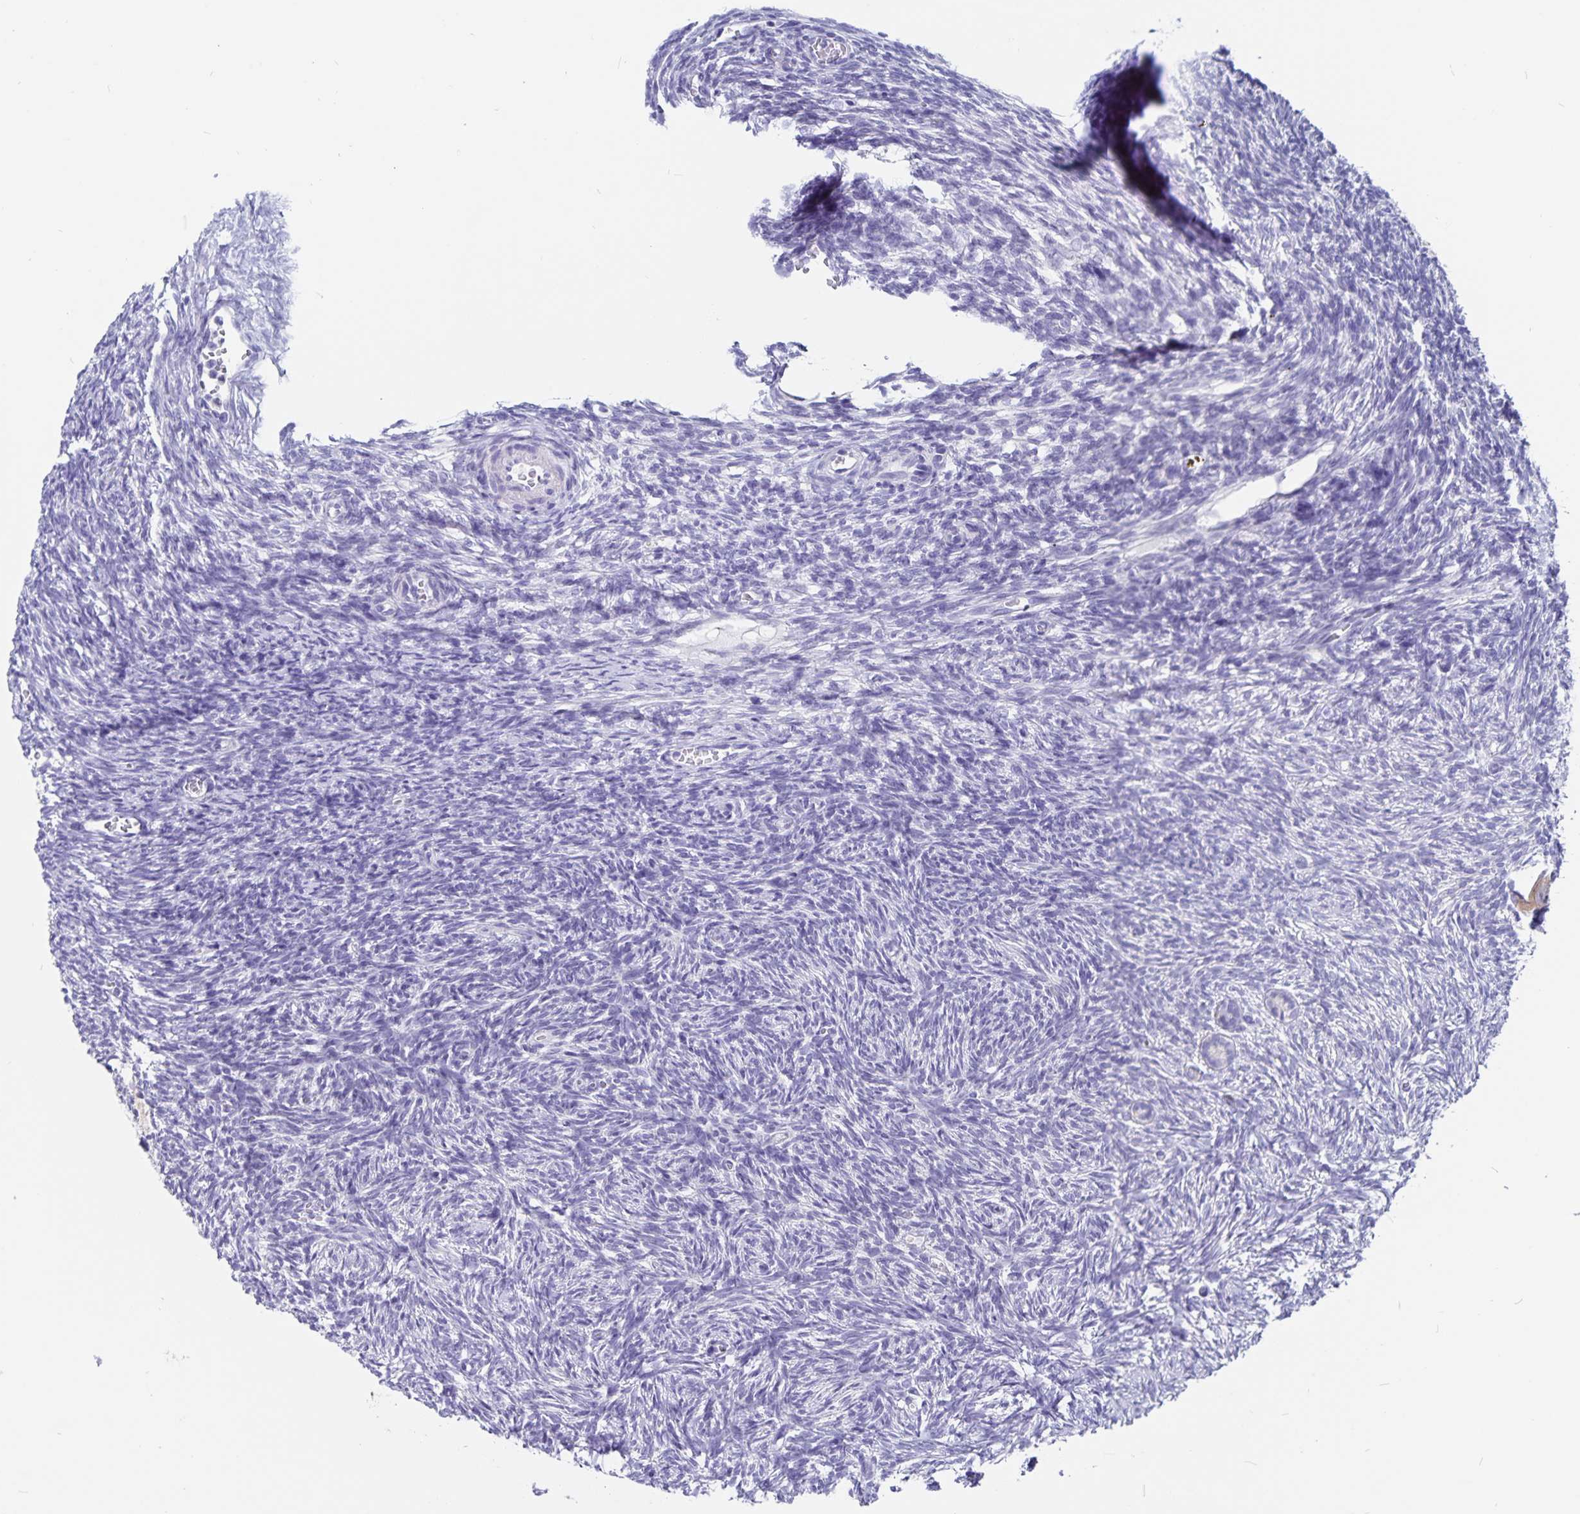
{"staining": {"intensity": "weak", "quantity": ">75%", "location": "cytoplasmic/membranous"}, "tissue": "ovary", "cell_type": "Follicle cells", "image_type": "normal", "snomed": [{"axis": "morphology", "description": "Normal tissue, NOS"}, {"axis": "topography", "description": "Ovary"}], "caption": "A high-resolution image shows immunohistochemistry (IHC) staining of normal ovary, which exhibits weak cytoplasmic/membranous positivity in approximately >75% of follicle cells.", "gene": "SNTN", "patient": {"sex": "female", "age": 34}}